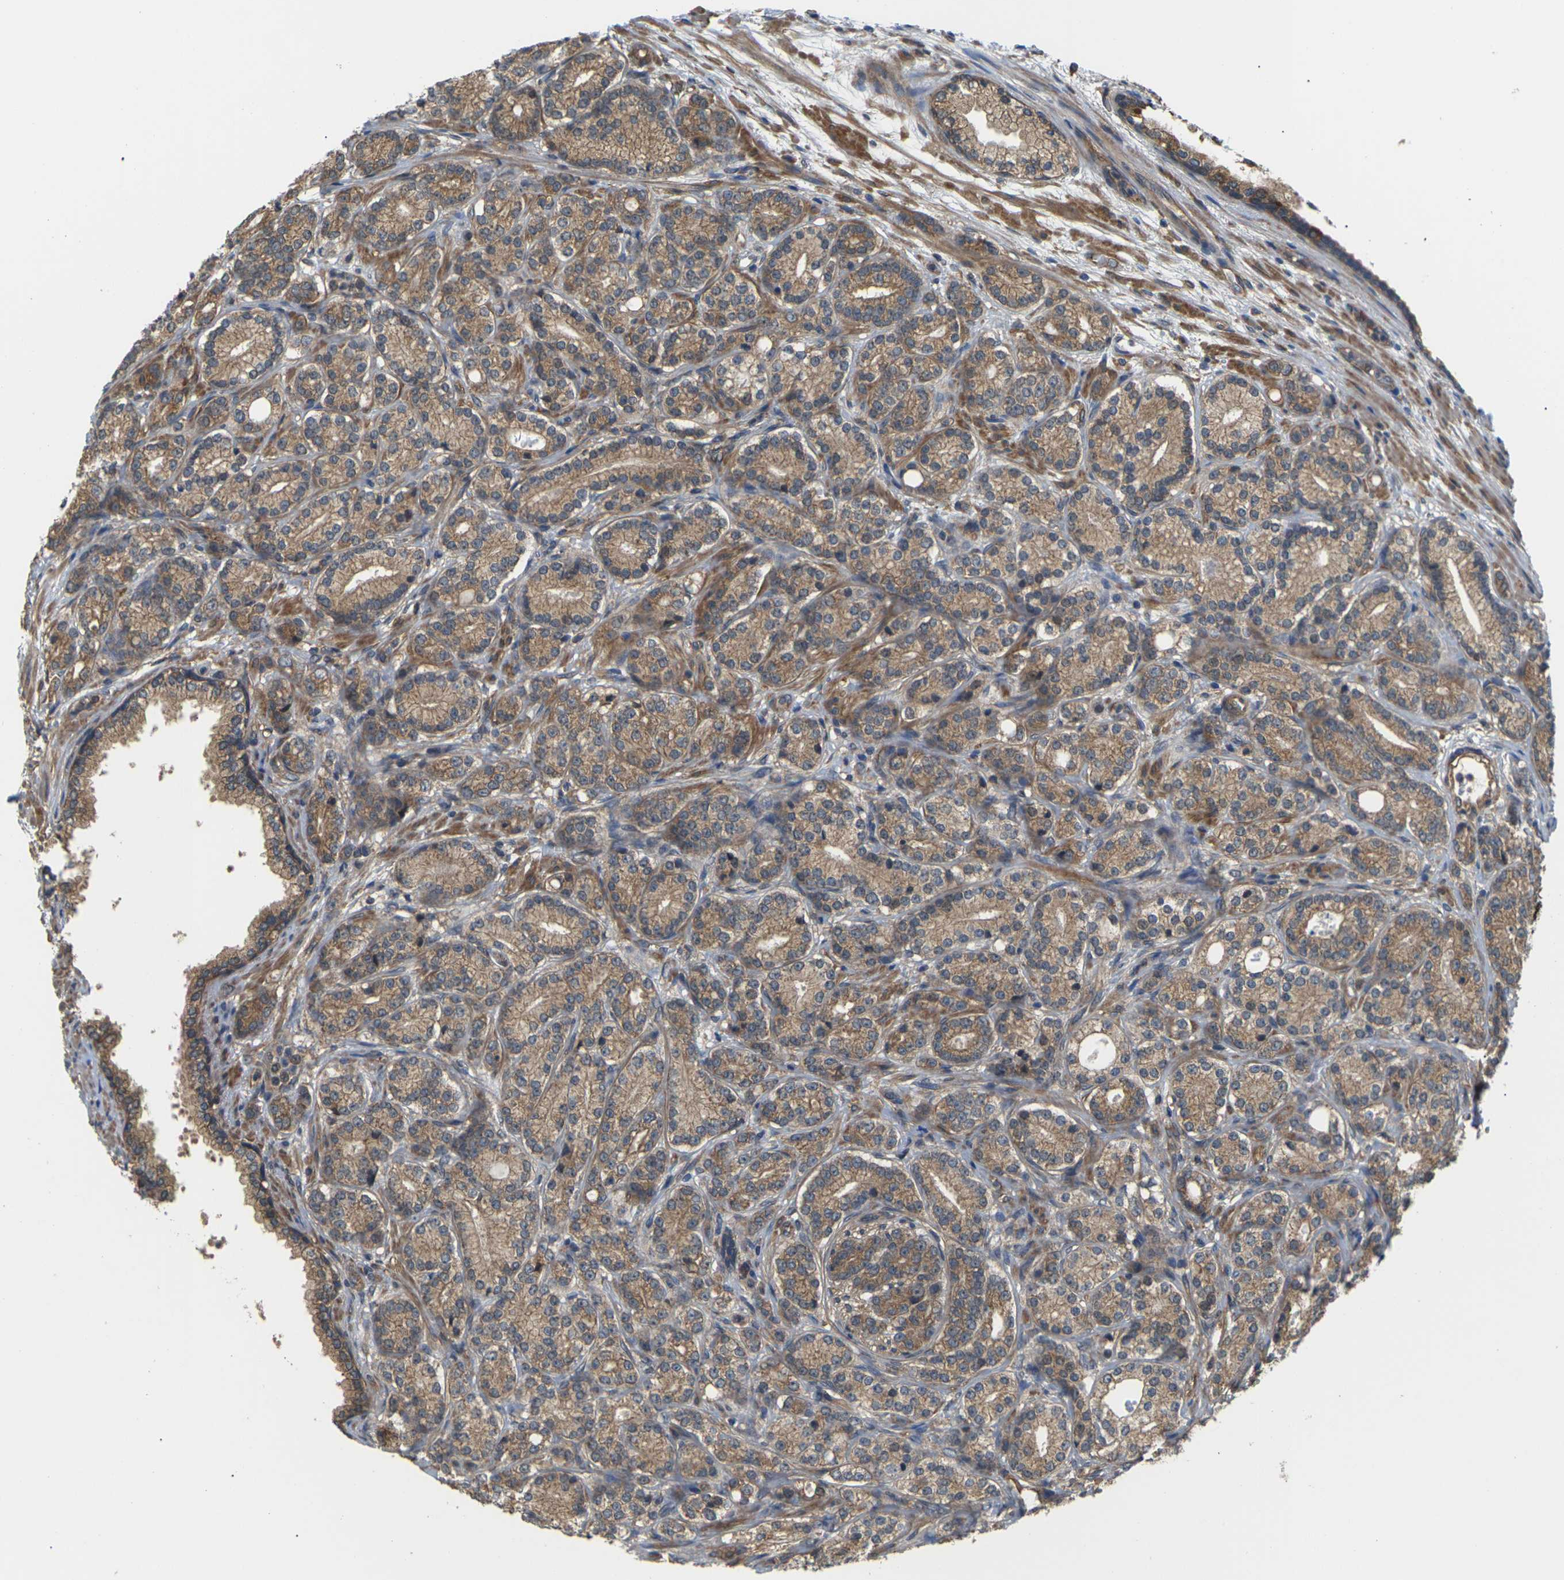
{"staining": {"intensity": "moderate", "quantity": ">75%", "location": "cytoplasmic/membranous"}, "tissue": "prostate cancer", "cell_type": "Tumor cells", "image_type": "cancer", "snomed": [{"axis": "morphology", "description": "Adenocarcinoma, High grade"}, {"axis": "topography", "description": "Prostate"}], "caption": "Immunohistochemistry of high-grade adenocarcinoma (prostate) reveals medium levels of moderate cytoplasmic/membranous expression in about >75% of tumor cells. Nuclei are stained in blue.", "gene": "NRAS", "patient": {"sex": "male", "age": 61}}